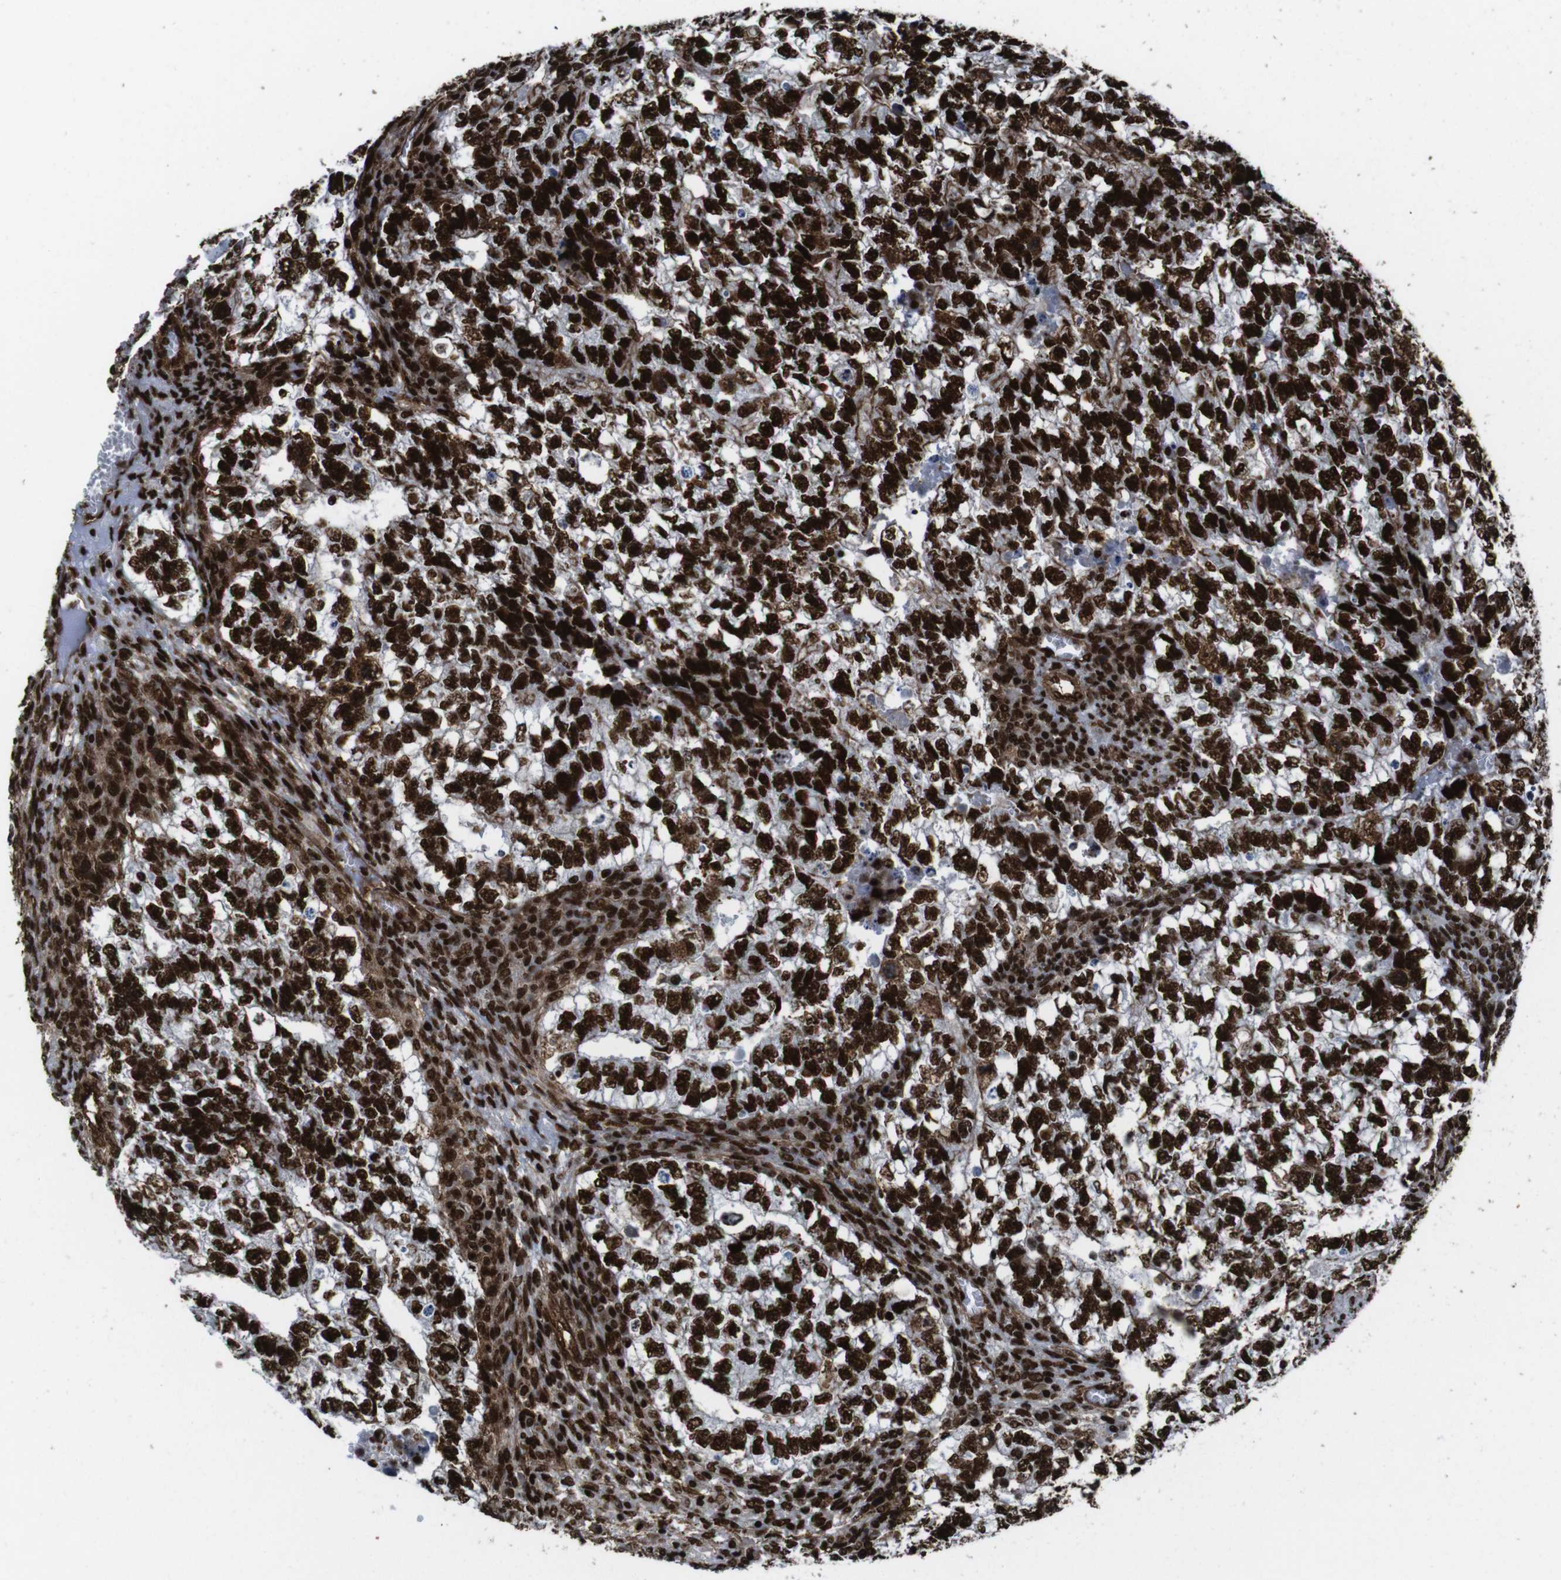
{"staining": {"intensity": "strong", "quantity": ">75%", "location": "nuclear"}, "tissue": "testis cancer", "cell_type": "Tumor cells", "image_type": "cancer", "snomed": [{"axis": "morphology", "description": "Seminoma, NOS"}, {"axis": "morphology", "description": "Carcinoma, Embryonal, NOS"}, {"axis": "topography", "description": "Testis"}], "caption": "Immunohistochemical staining of testis cancer shows high levels of strong nuclear expression in about >75% of tumor cells.", "gene": "HNRNPU", "patient": {"sex": "male", "age": 38}}